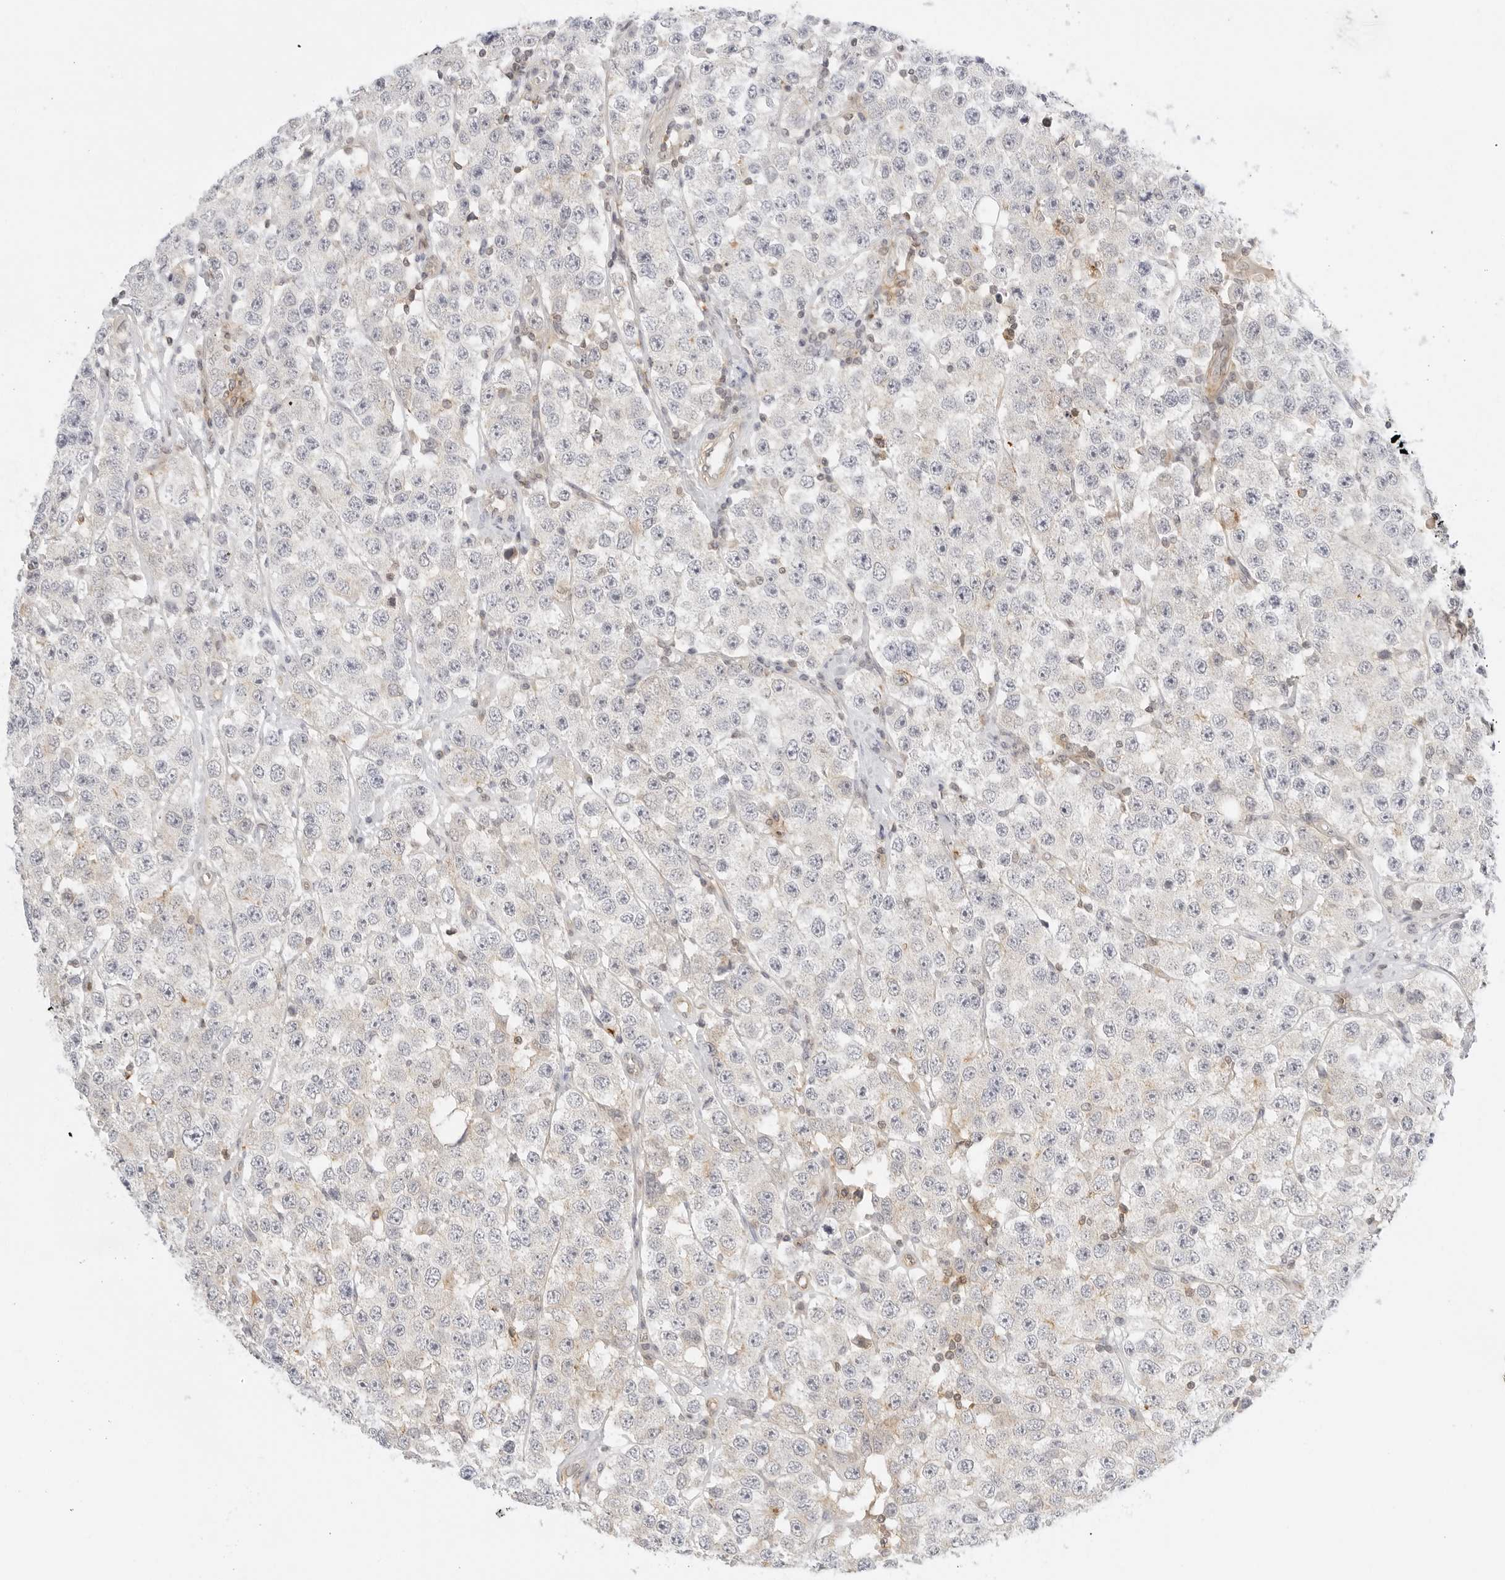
{"staining": {"intensity": "negative", "quantity": "none", "location": "none"}, "tissue": "testis cancer", "cell_type": "Tumor cells", "image_type": "cancer", "snomed": [{"axis": "morphology", "description": "Seminoma, NOS"}, {"axis": "topography", "description": "Testis"}], "caption": "An image of human testis cancer (seminoma) is negative for staining in tumor cells. (Brightfield microscopy of DAB (3,3'-diaminobenzidine) immunohistochemistry (IHC) at high magnification).", "gene": "OSCP1", "patient": {"sex": "male", "age": 28}}